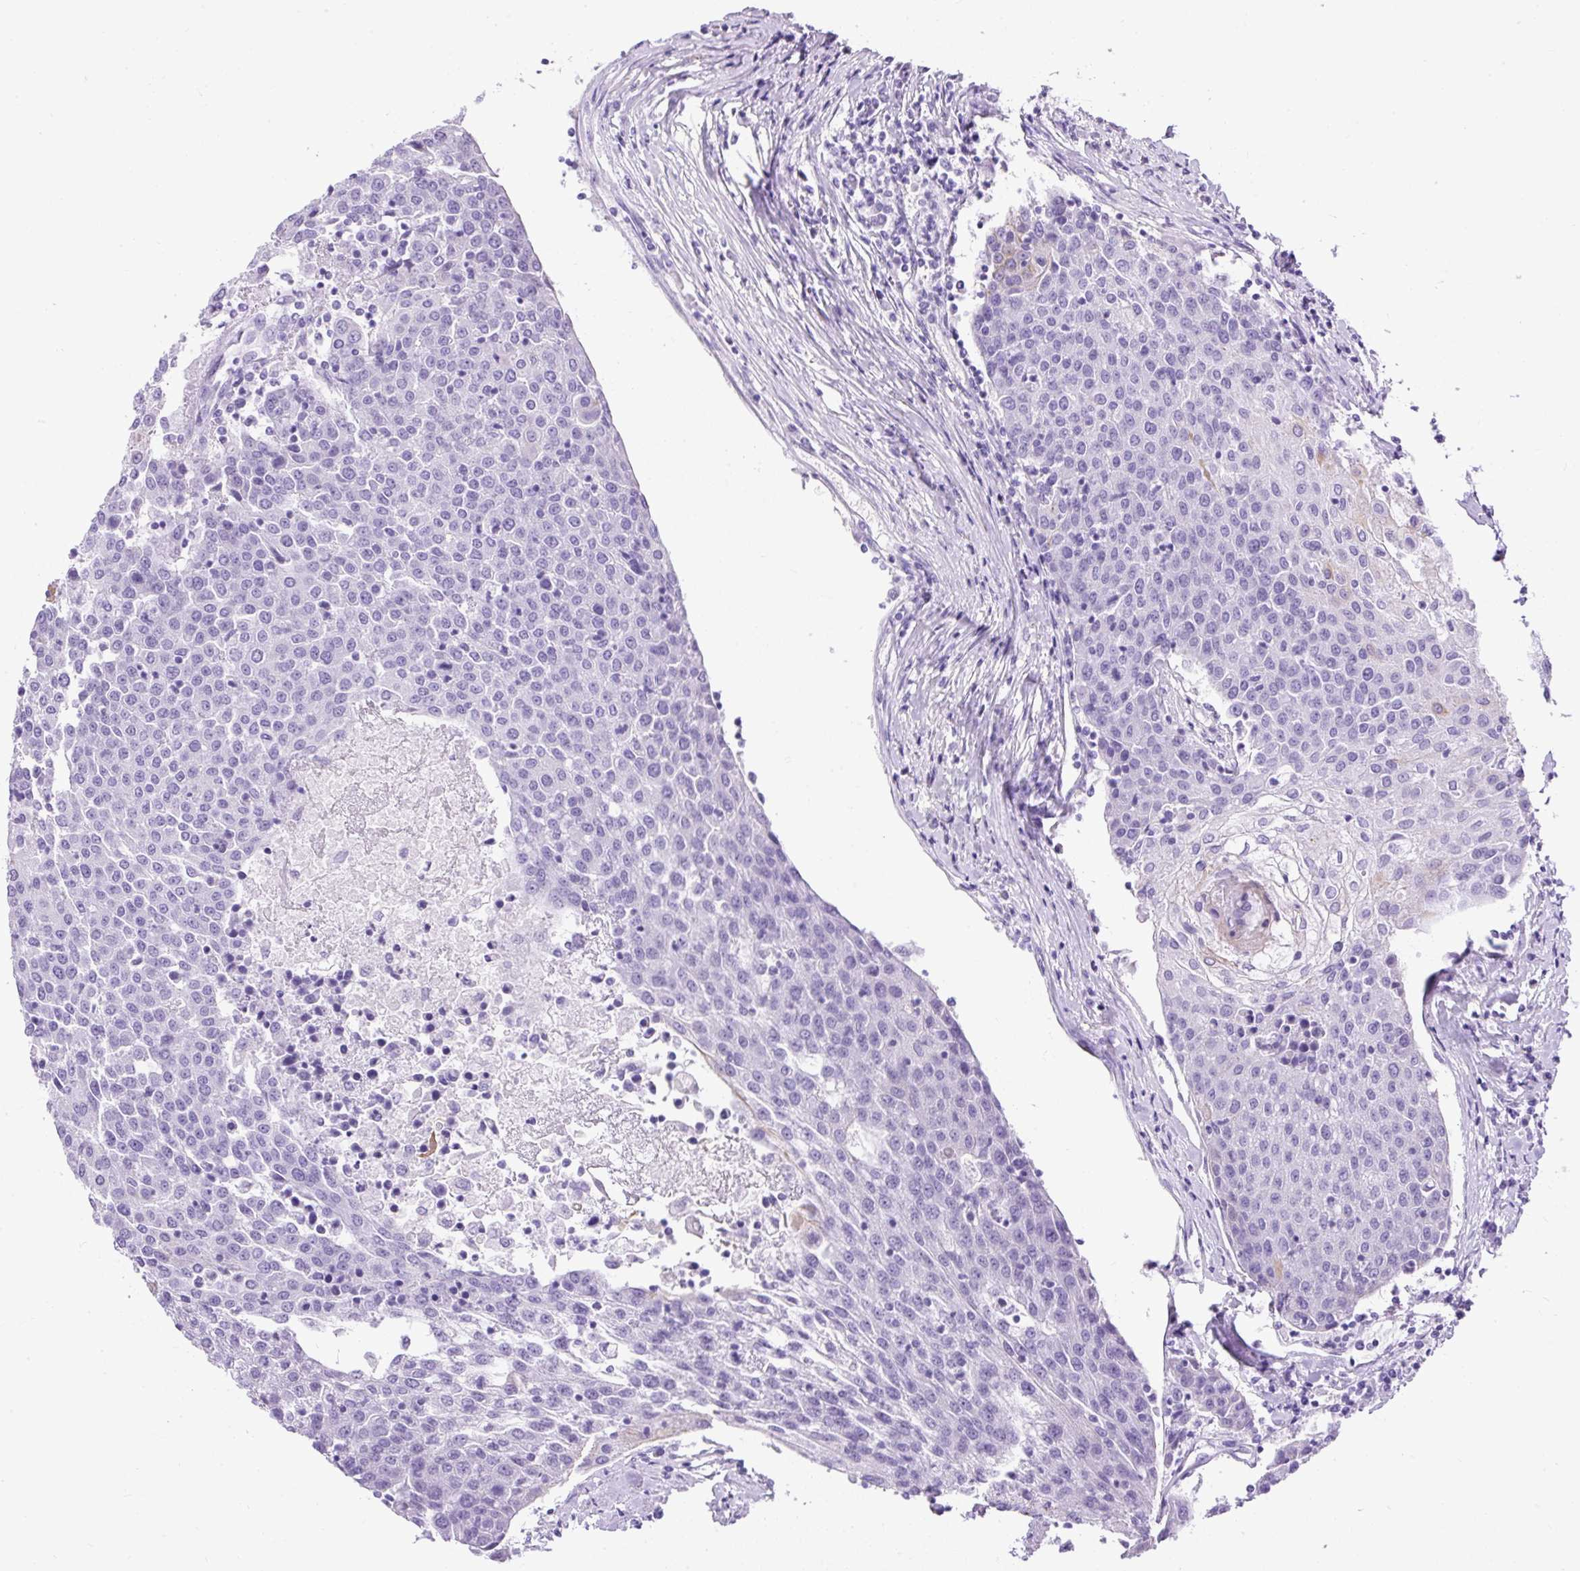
{"staining": {"intensity": "negative", "quantity": "none", "location": "none"}, "tissue": "urothelial cancer", "cell_type": "Tumor cells", "image_type": "cancer", "snomed": [{"axis": "morphology", "description": "Urothelial carcinoma, High grade"}, {"axis": "topography", "description": "Urinary bladder"}], "caption": "There is no significant staining in tumor cells of urothelial cancer.", "gene": "UPP1", "patient": {"sex": "female", "age": 85}}